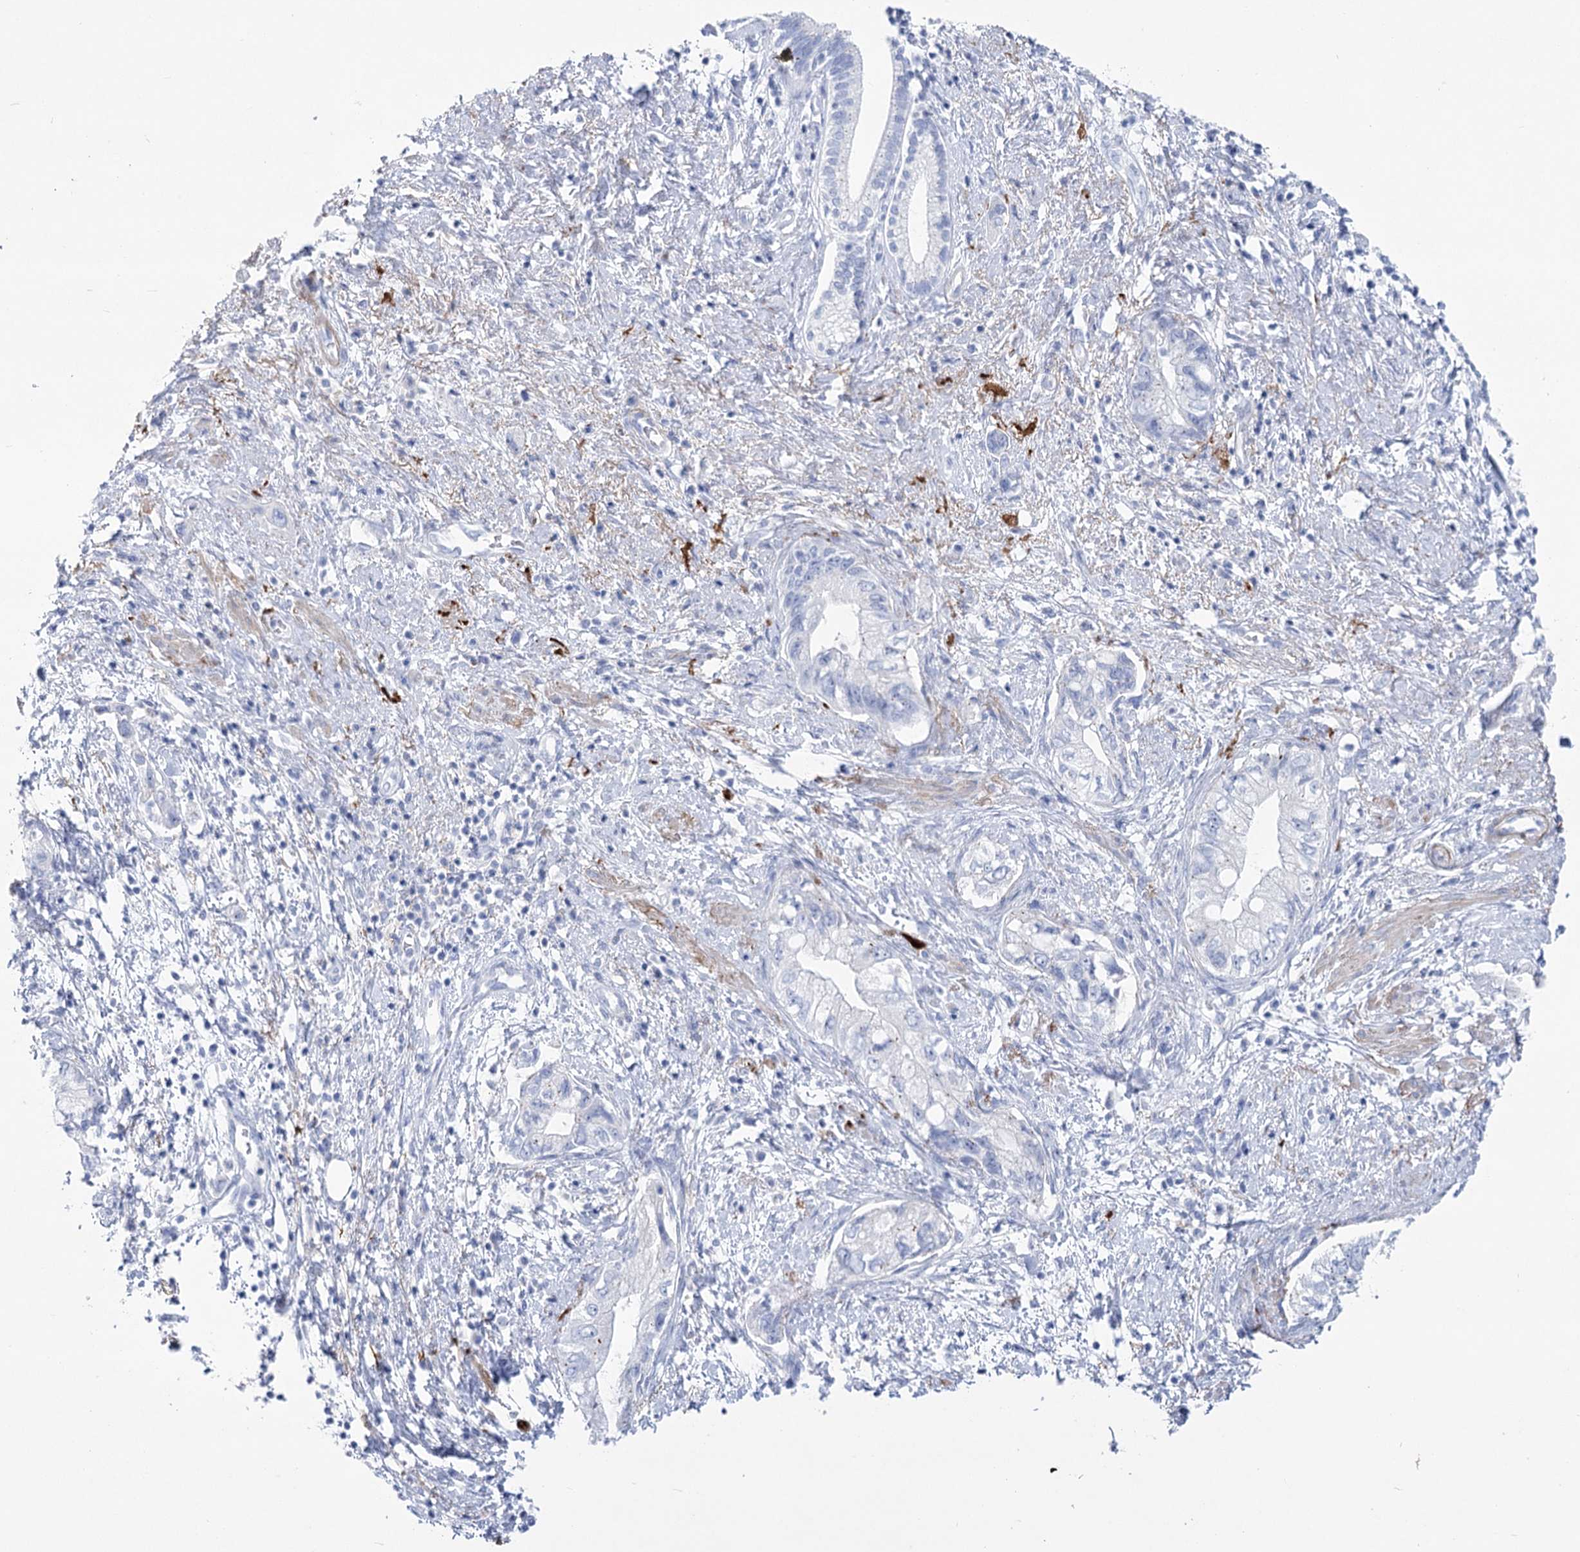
{"staining": {"intensity": "negative", "quantity": "none", "location": "none"}, "tissue": "pancreatic cancer", "cell_type": "Tumor cells", "image_type": "cancer", "snomed": [{"axis": "morphology", "description": "Adenocarcinoma, NOS"}, {"axis": "topography", "description": "Pancreas"}], "caption": "The immunohistochemistry (IHC) photomicrograph has no significant expression in tumor cells of pancreatic adenocarcinoma tissue.", "gene": "PCDHA1", "patient": {"sex": "female", "age": 73}}